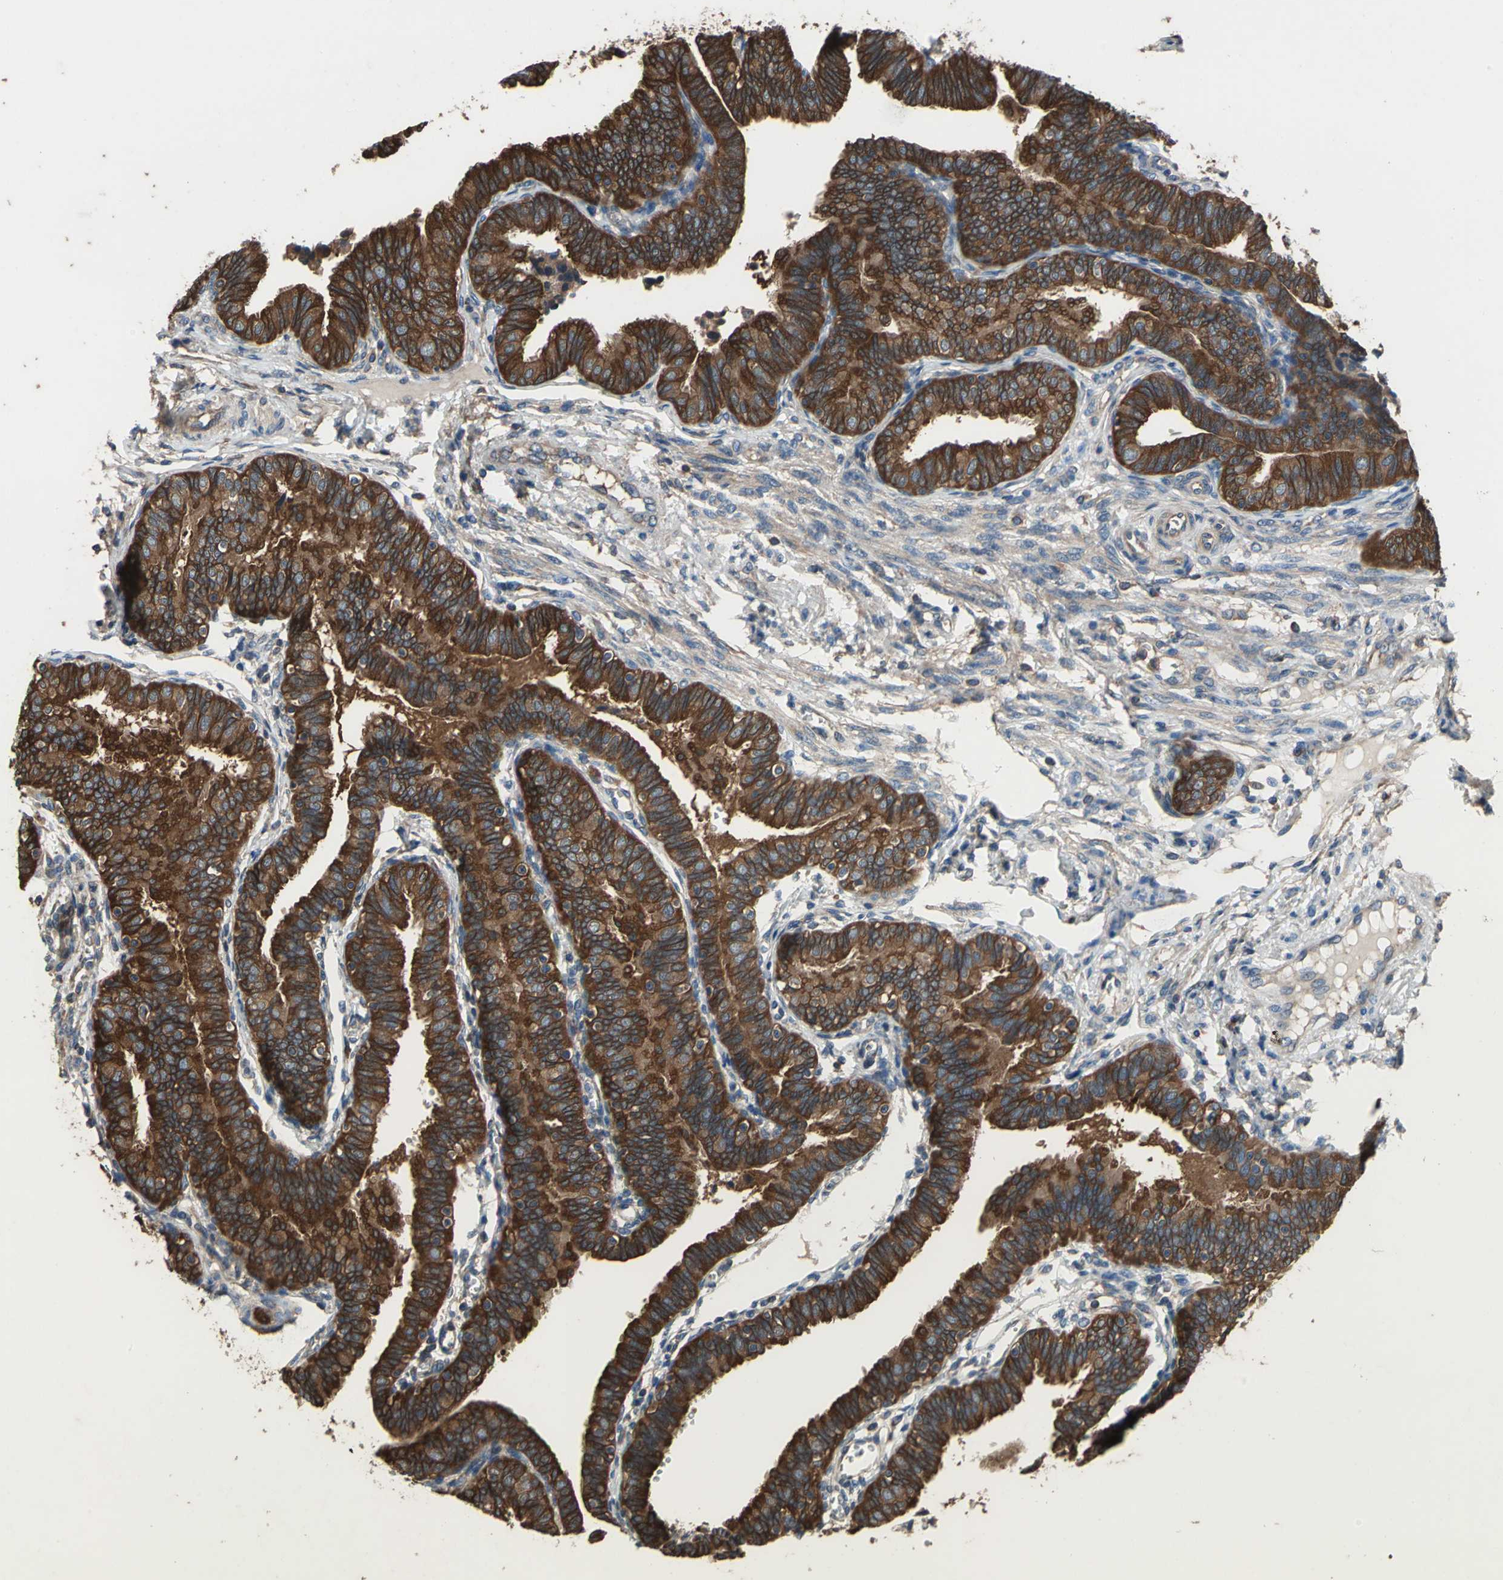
{"staining": {"intensity": "strong", "quantity": ">75%", "location": "cytoplasmic/membranous"}, "tissue": "fallopian tube", "cell_type": "Glandular cells", "image_type": "normal", "snomed": [{"axis": "morphology", "description": "Normal tissue, NOS"}, {"axis": "topography", "description": "Fallopian tube"}], "caption": "The immunohistochemical stain shows strong cytoplasmic/membranous positivity in glandular cells of benign fallopian tube.", "gene": "CAPN1", "patient": {"sex": "female", "age": 46}}